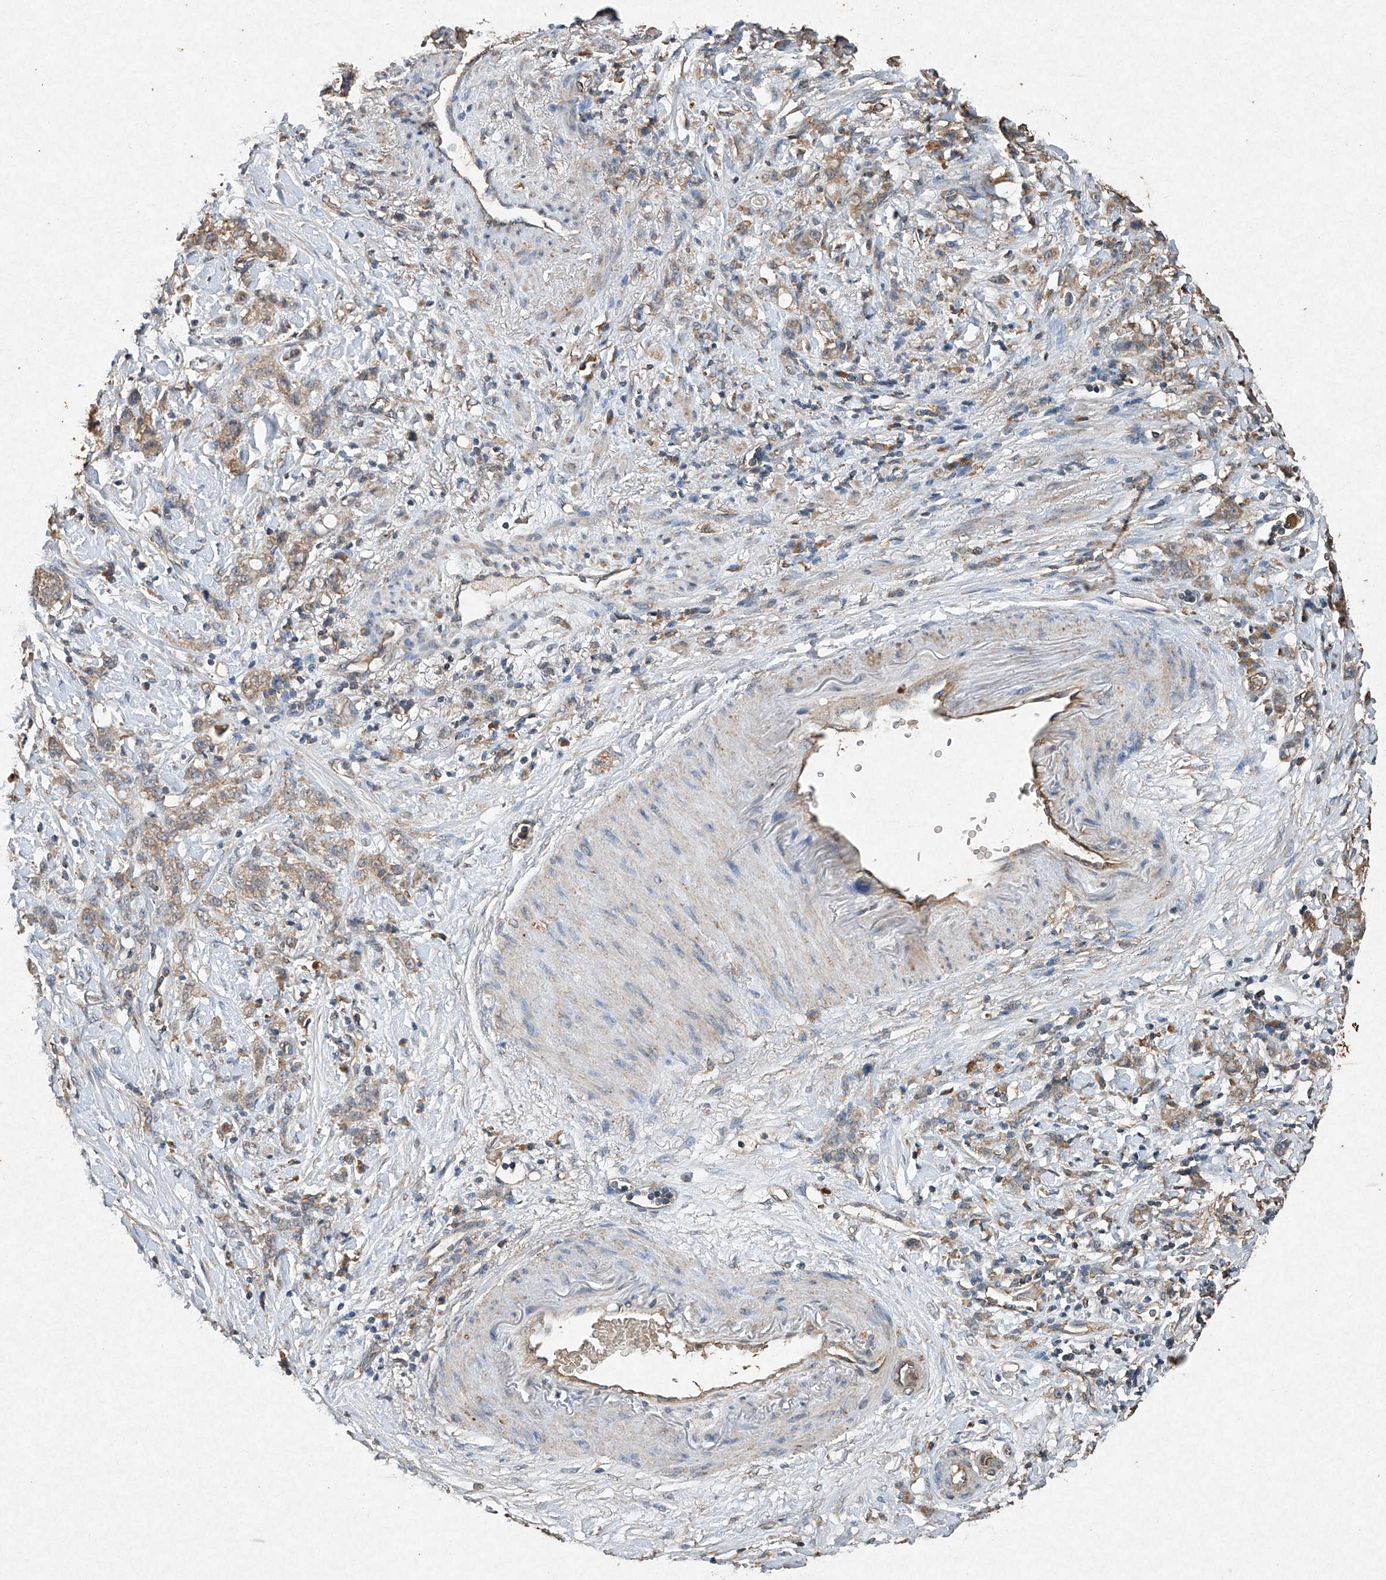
{"staining": {"intensity": "weak", "quantity": ">75%", "location": "cytoplasmic/membranous"}, "tissue": "stomach cancer", "cell_type": "Tumor cells", "image_type": "cancer", "snomed": [{"axis": "morphology", "description": "Adenocarcinoma, NOS"}, {"axis": "topography", "description": "Stomach, lower"}], "caption": "Immunohistochemistry micrograph of human stomach cancer (adenocarcinoma) stained for a protein (brown), which reveals low levels of weak cytoplasmic/membranous expression in about >75% of tumor cells.", "gene": "STK3", "patient": {"sex": "male", "age": 88}}